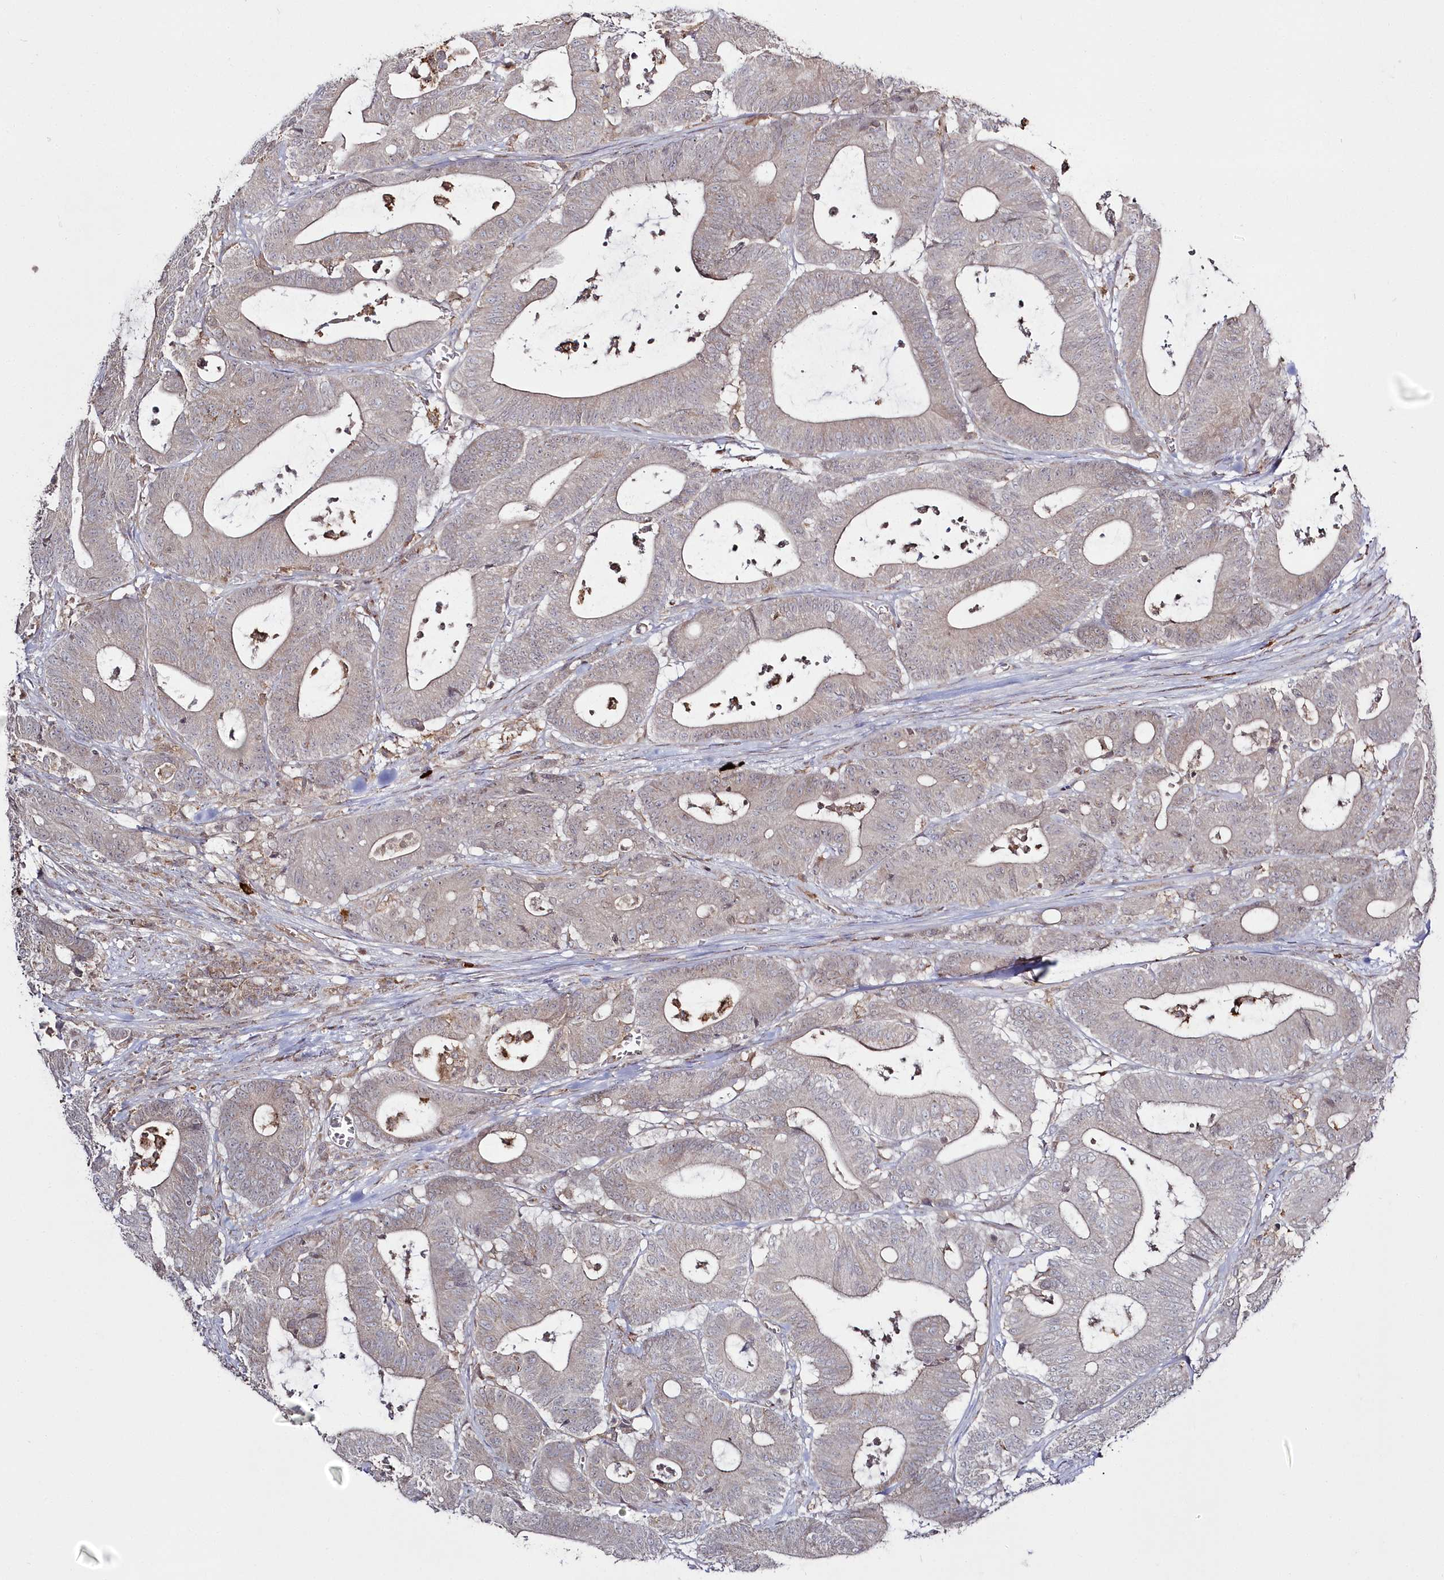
{"staining": {"intensity": "weak", "quantity": "<25%", "location": "cytoplasmic/membranous"}, "tissue": "colorectal cancer", "cell_type": "Tumor cells", "image_type": "cancer", "snomed": [{"axis": "morphology", "description": "Adenocarcinoma, NOS"}, {"axis": "topography", "description": "Colon"}], "caption": "There is no significant positivity in tumor cells of adenocarcinoma (colorectal).", "gene": "ARSB", "patient": {"sex": "female", "age": 84}}